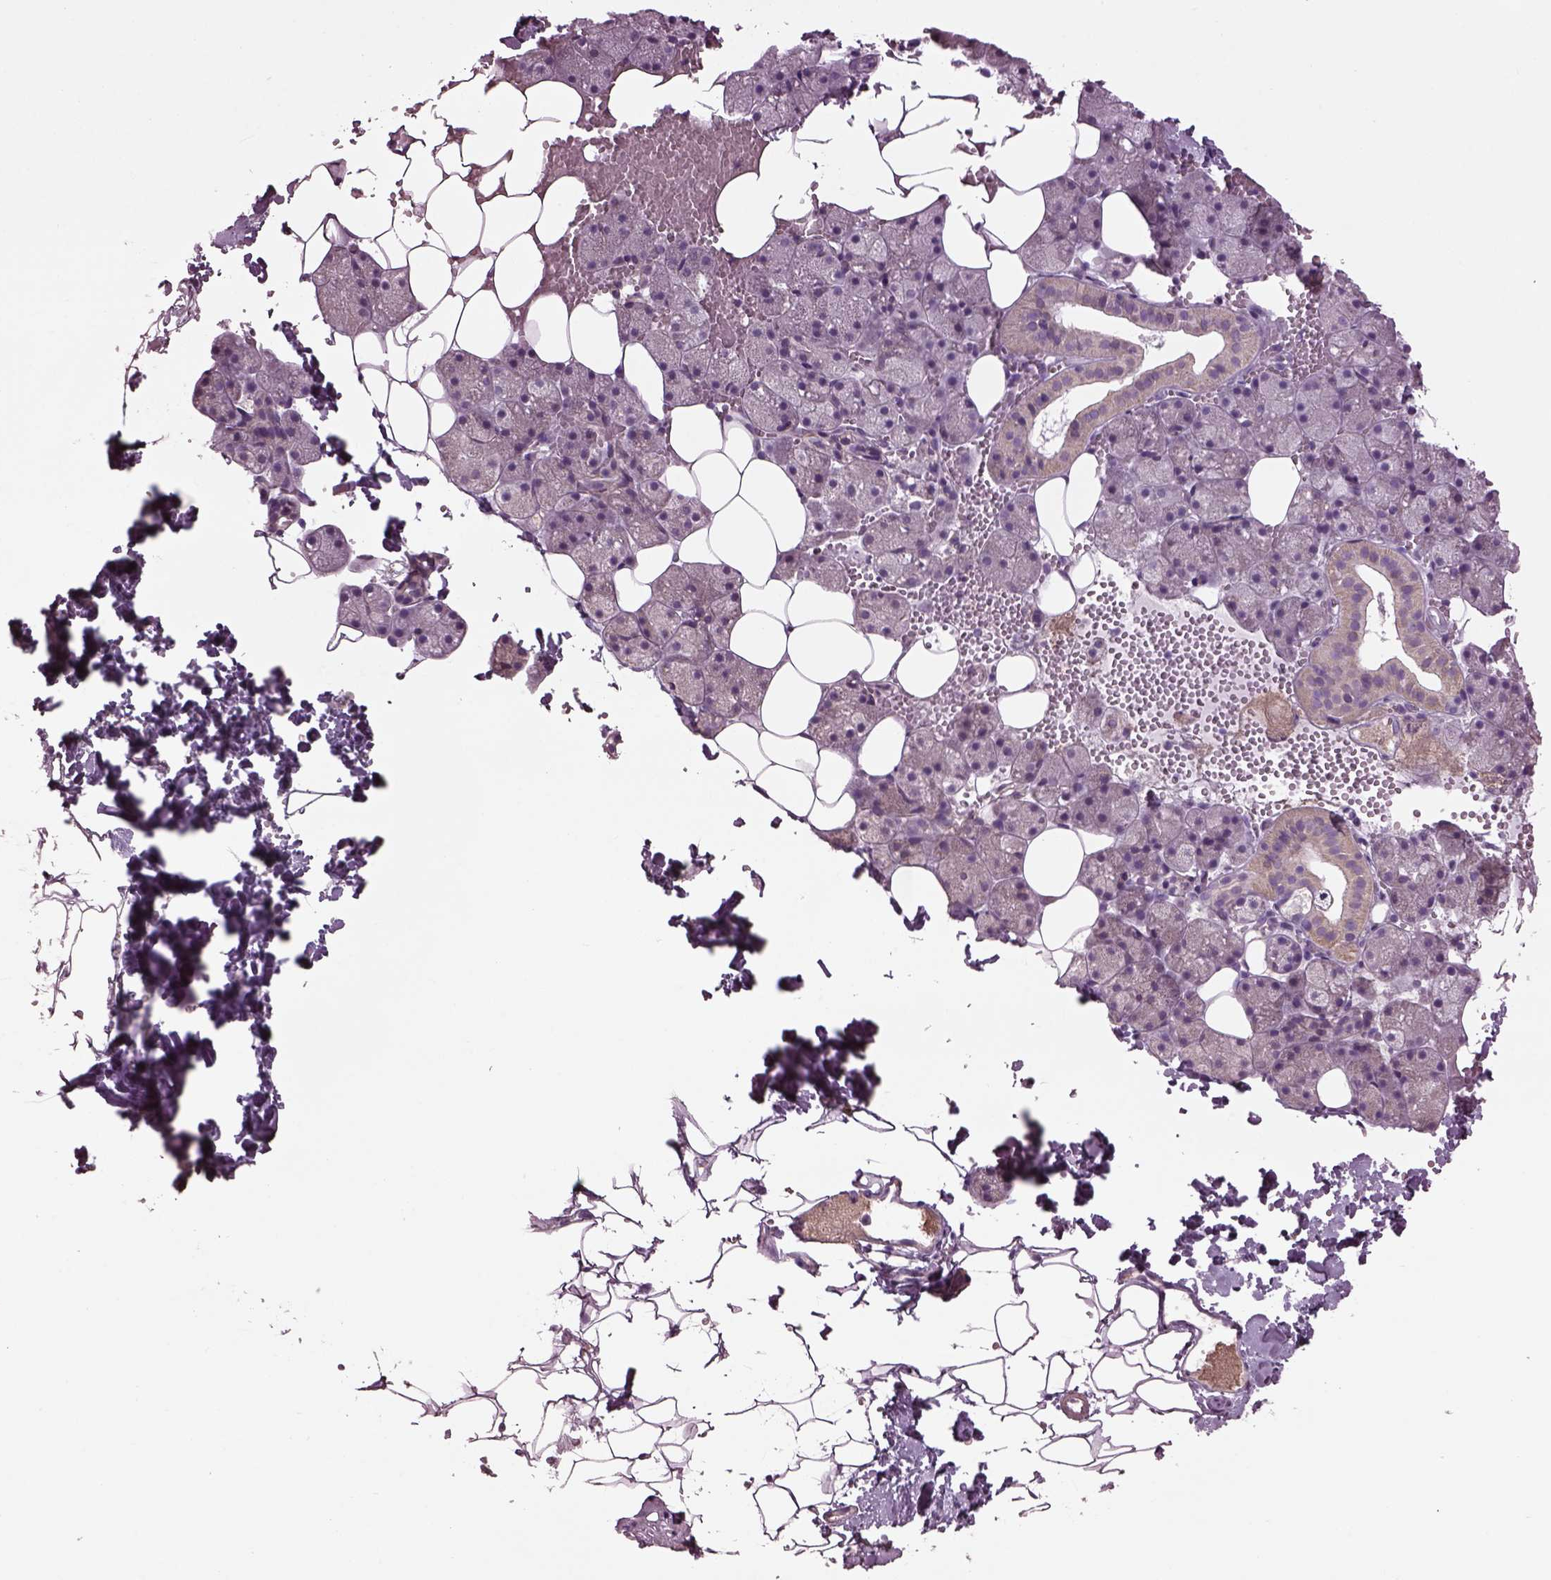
{"staining": {"intensity": "weak", "quantity": "<25%", "location": "cytoplasmic/membranous"}, "tissue": "salivary gland", "cell_type": "Glandular cells", "image_type": "normal", "snomed": [{"axis": "morphology", "description": "Normal tissue, NOS"}, {"axis": "topography", "description": "Salivary gland"}], "caption": "This is a photomicrograph of IHC staining of normal salivary gland, which shows no positivity in glandular cells. The staining is performed using DAB brown chromogen with nuclei counter-stained in using hematoxylin.", "gene": "SPATA7", "patient": {"sex": "male", "age": 38}}